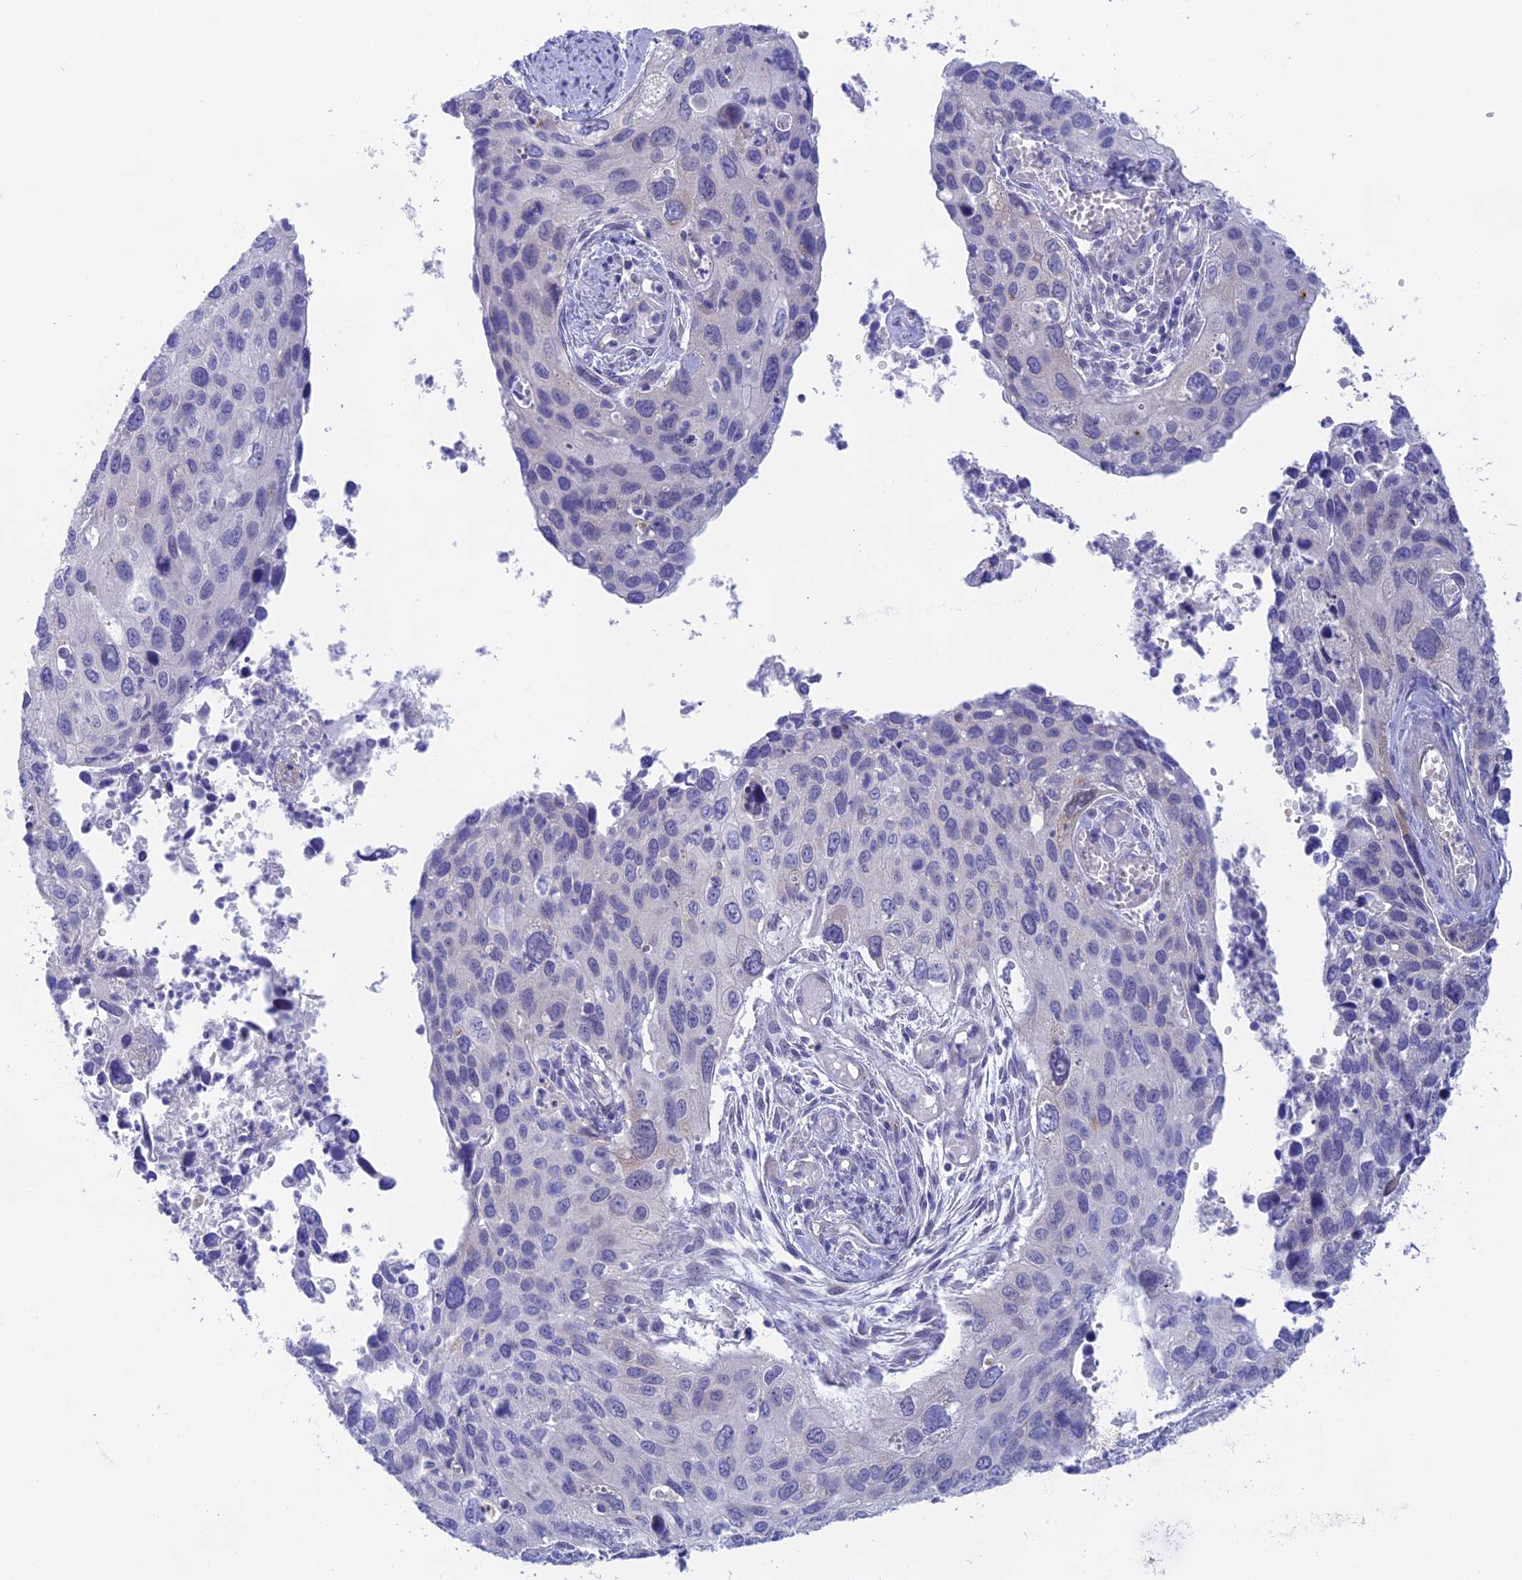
{"staining": {"intensity": "negative", "quantity": "none", "location": "none"}, "tissue": "cervical cancer", "cell_type": "Tumor cells", "image_type": "cancer", "snomed": [{"axis": "morphology", "description": "Squamous cell carcinoma, NOS"}, {"axis": "topography", "description": "Cervix"}], "caption": "Human cervical cancer stained for a protein using IHC displays no expression in tumor cells.", "gene": "GLB1L", "patient": {"sex": "female", "age": 55}}